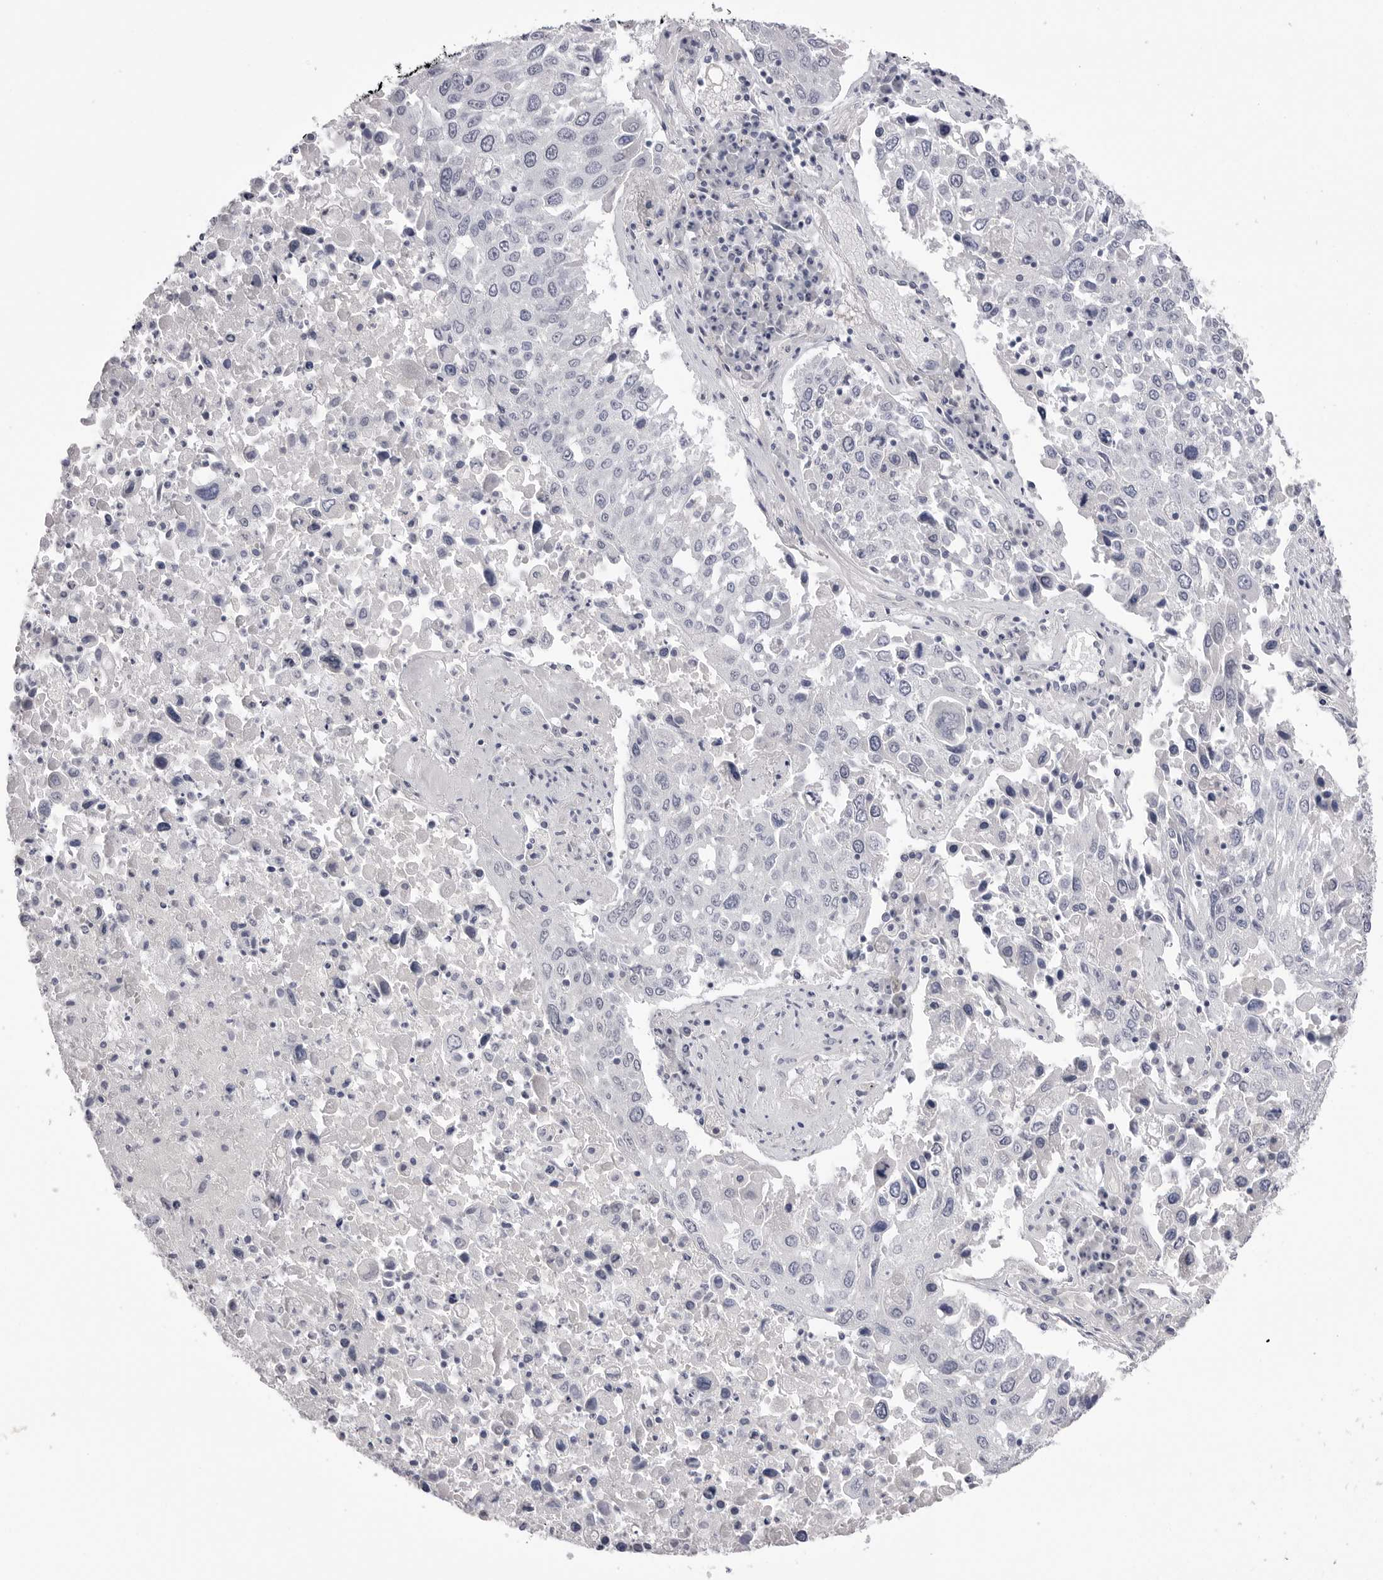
{"staining": {"intensity": "negative", "quantity": "none", "location": "none"}, "tissue": "lung cancer", "cell_type": "Tumor cells", "image_type": "cancer", "snomed": [{"axis": "morphology", "description": "Squamous cell carcinoma, NOS"}, {"axis": "topography", "description": "Lung"}], "caption": "This is an immunohistochemistry image of squamous cell carcinoma (lung). There is no expression in tumor cells.", "gene": "DLGAP3", "patient": {"sex": "male", "age": 65}}